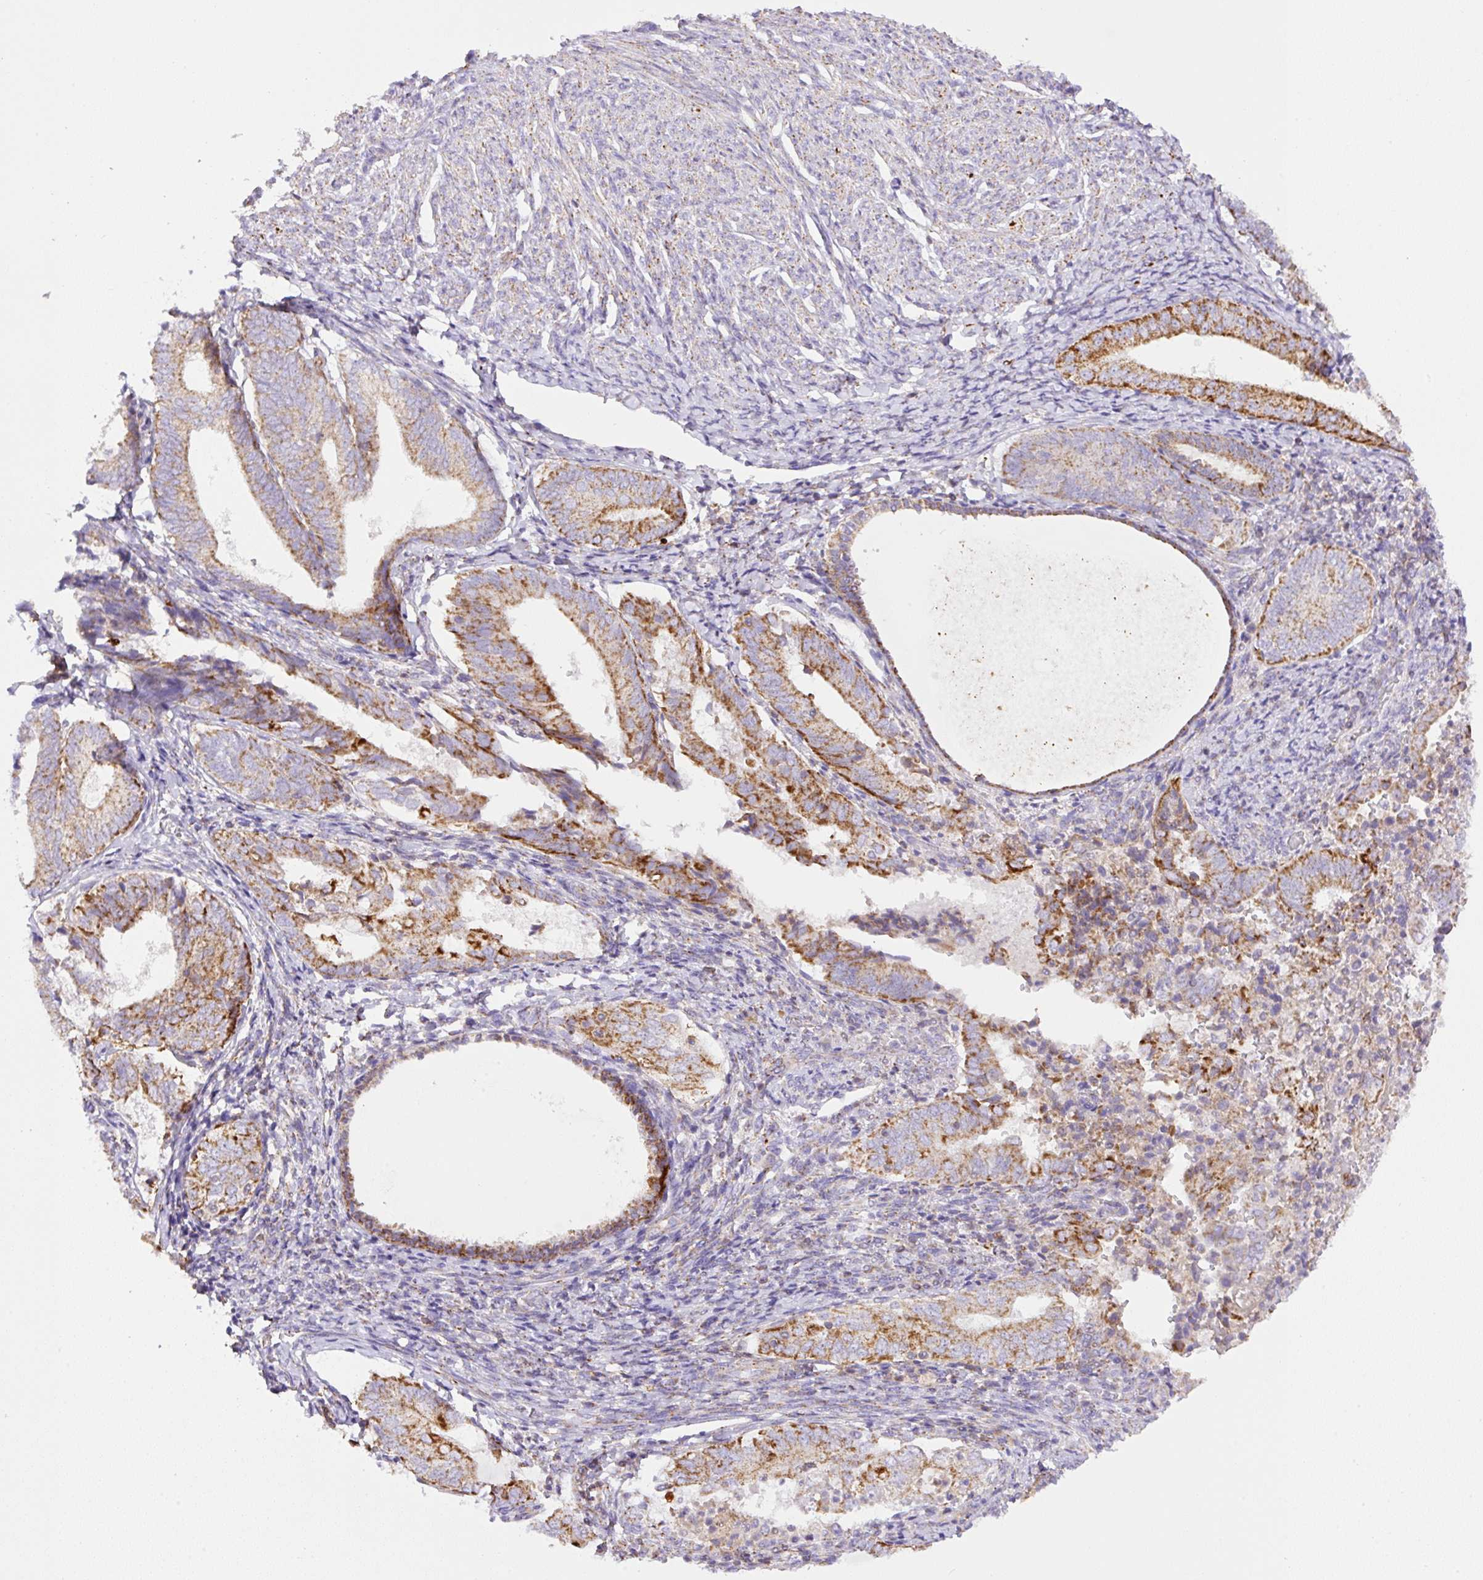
{"staining": {"intensity": "strong", "quantity": ">75%", "location": "cytoplasmic/membranous"}, "tissue": "endometrial cancer", "cell_type": "Tumor cells", "image_type": "cancer", "snomed": [{"axis": "morphology", "description": "Adenocarcinoma, NOS"}, {"axis": "topography", "description": "Endometrium"}], "caption": "This is an image of immunohistochemistry (IHC) staining of endometrial adenocarcinoma, which shows strong expression in the cytoplasmic/membranous of tumor cells.", "gene": "NF1", "patient": {"sex": "female", "age": 87}}